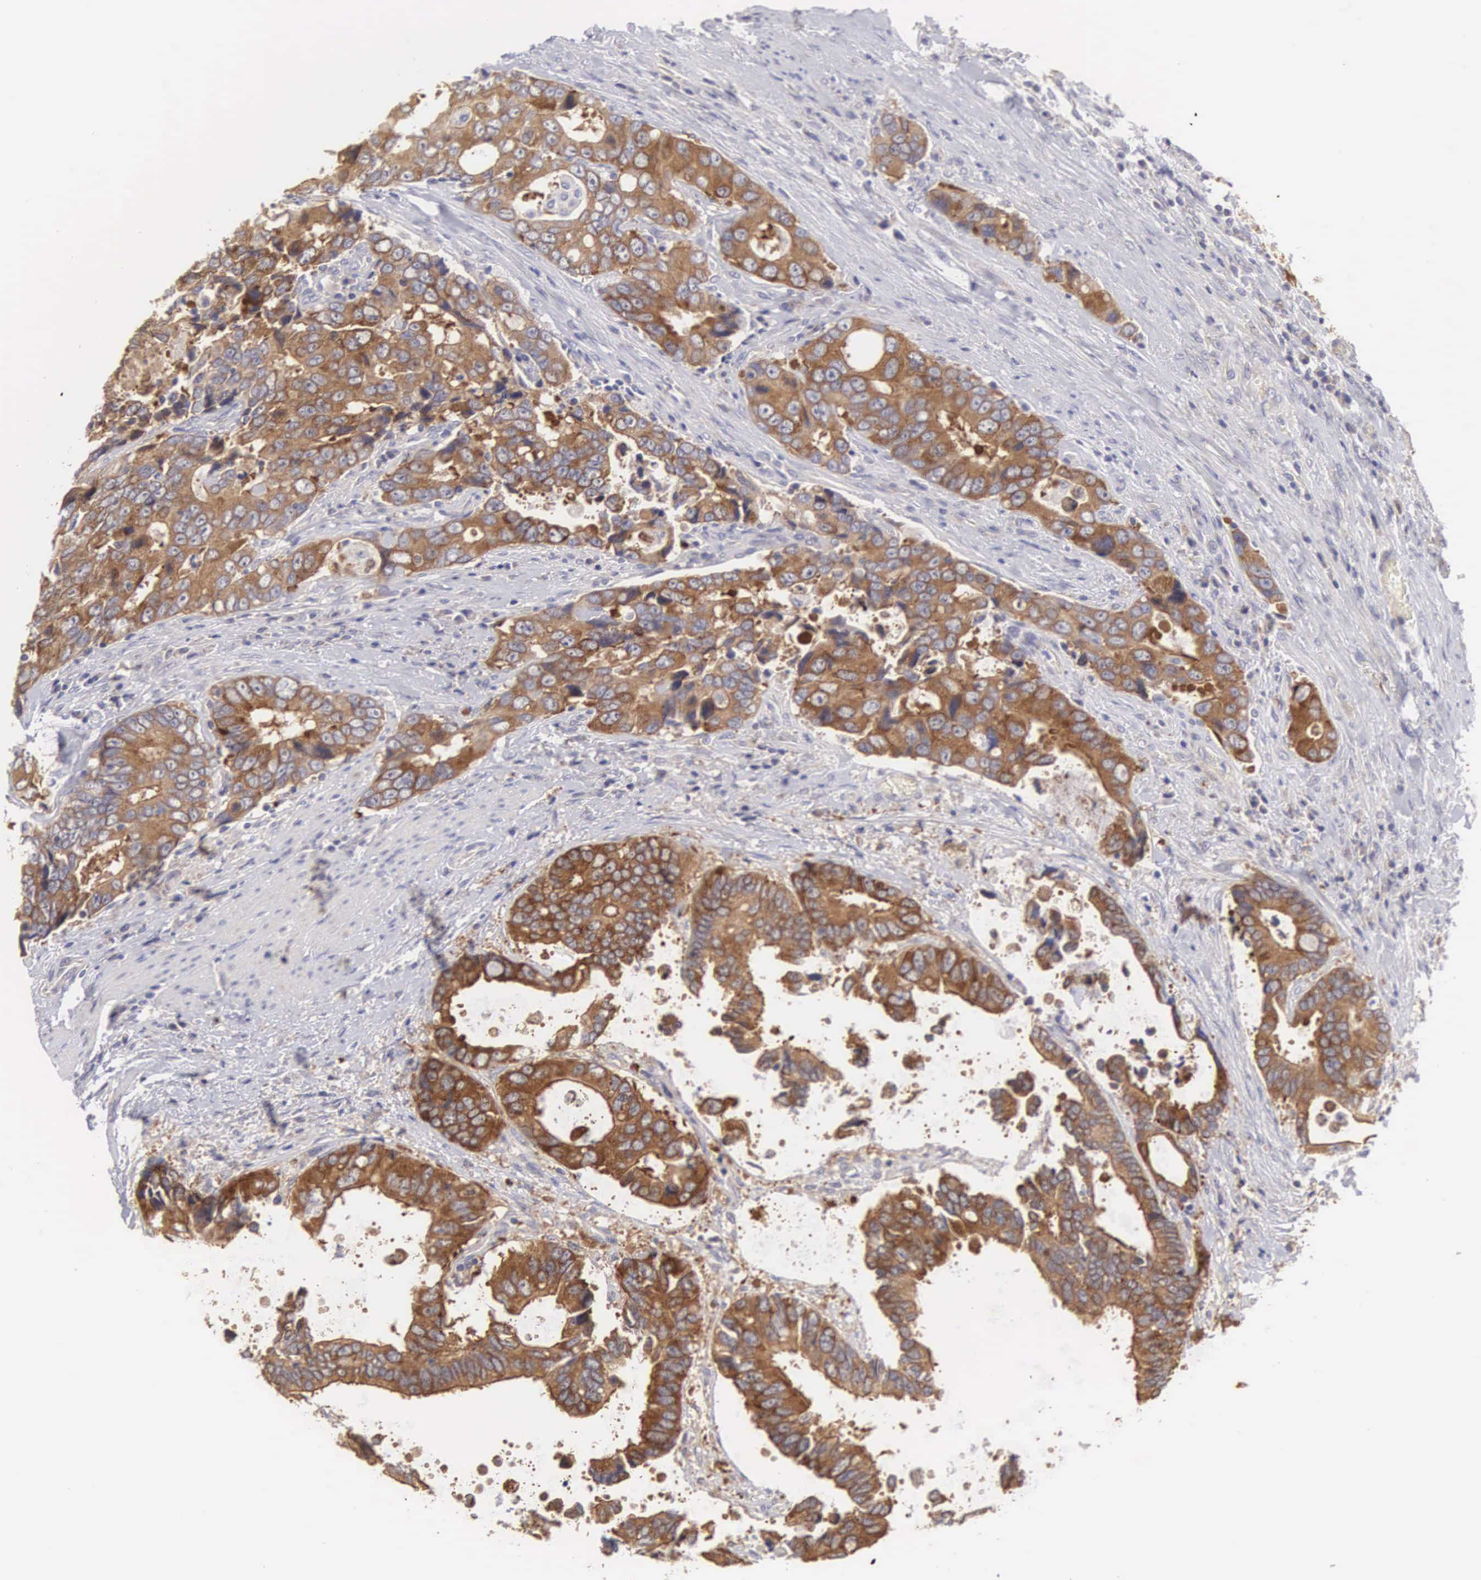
{"staining": {"intensity": "strong", "quantity": ">75%", "location": "cytoplasmic/membranous"}, "tissue": "colorectal cancer", "cell_type": "Tumor cells", "image_type": "cancer", "snomed": [{"axis": "morphology", "description": "Adenocarcinoma, NOS"}, {"axis": "topography", "description": "Rectum"}], "caption": "Strong cytoplasmic/membranous positivity for a protein is identified in approximately >75% of tumor cells of colorectal cancer (adenocarcinoma) using IHC.", "gene": "TXLNG", "patient": {"sex": "female", "age": 67}}